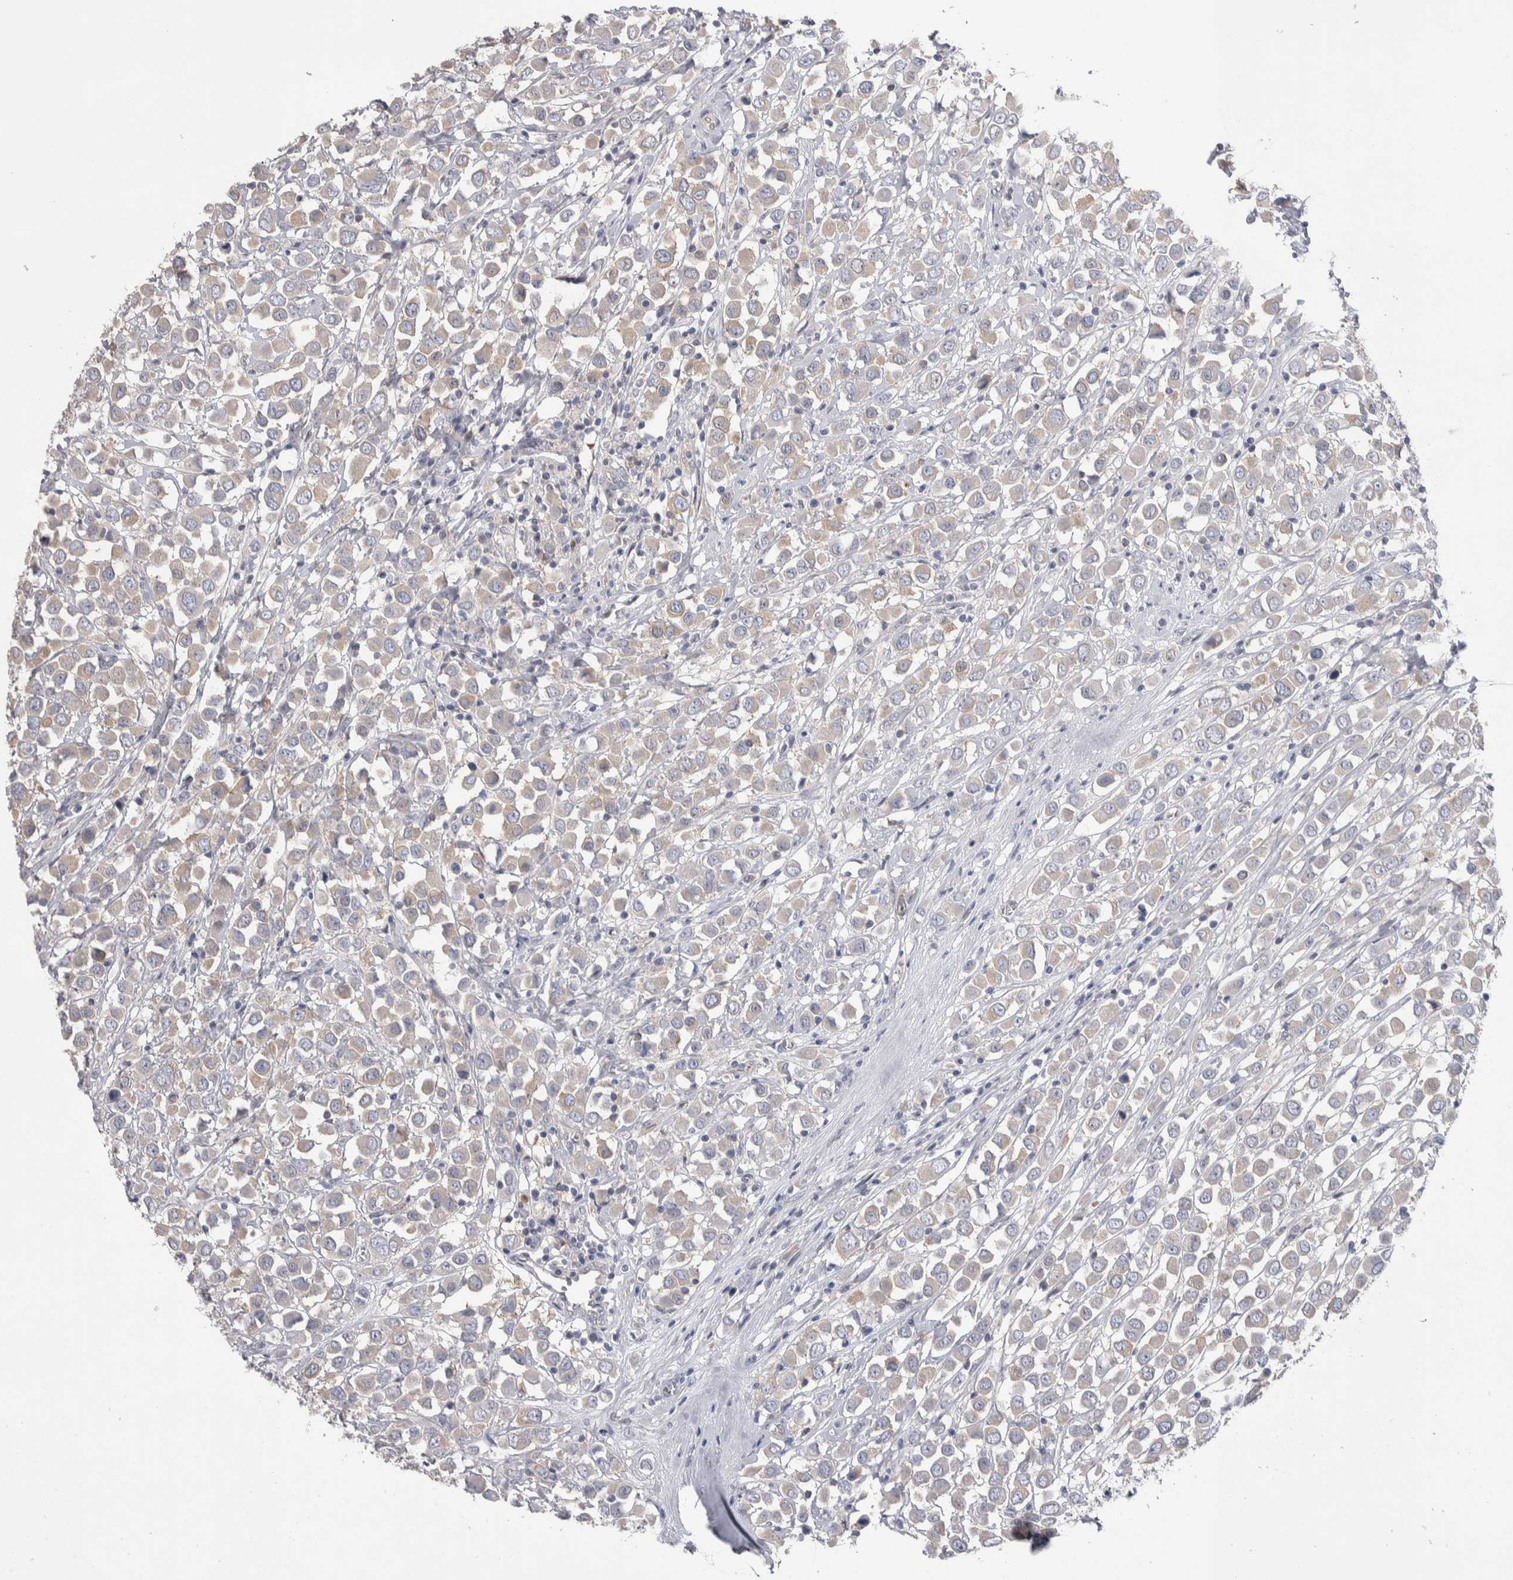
{"staining": {"intensity": "negative", "quantity": "none", "location": "none"}, "tissue": "breast cancer", "cell_type": "Tumor cells", "image_type": "cancer", "snomed": [{"axis": "morphology", "description": "Duct carcinoma"}, {"axis": "topography", "description": "Breast"}], "caption": "IHC histopathology image of human breast cancer stained for a protein (brown), which displays no staining in tumor cells.", "gene": "GPHN", "patient": {"sex": "female", "age": 61}}